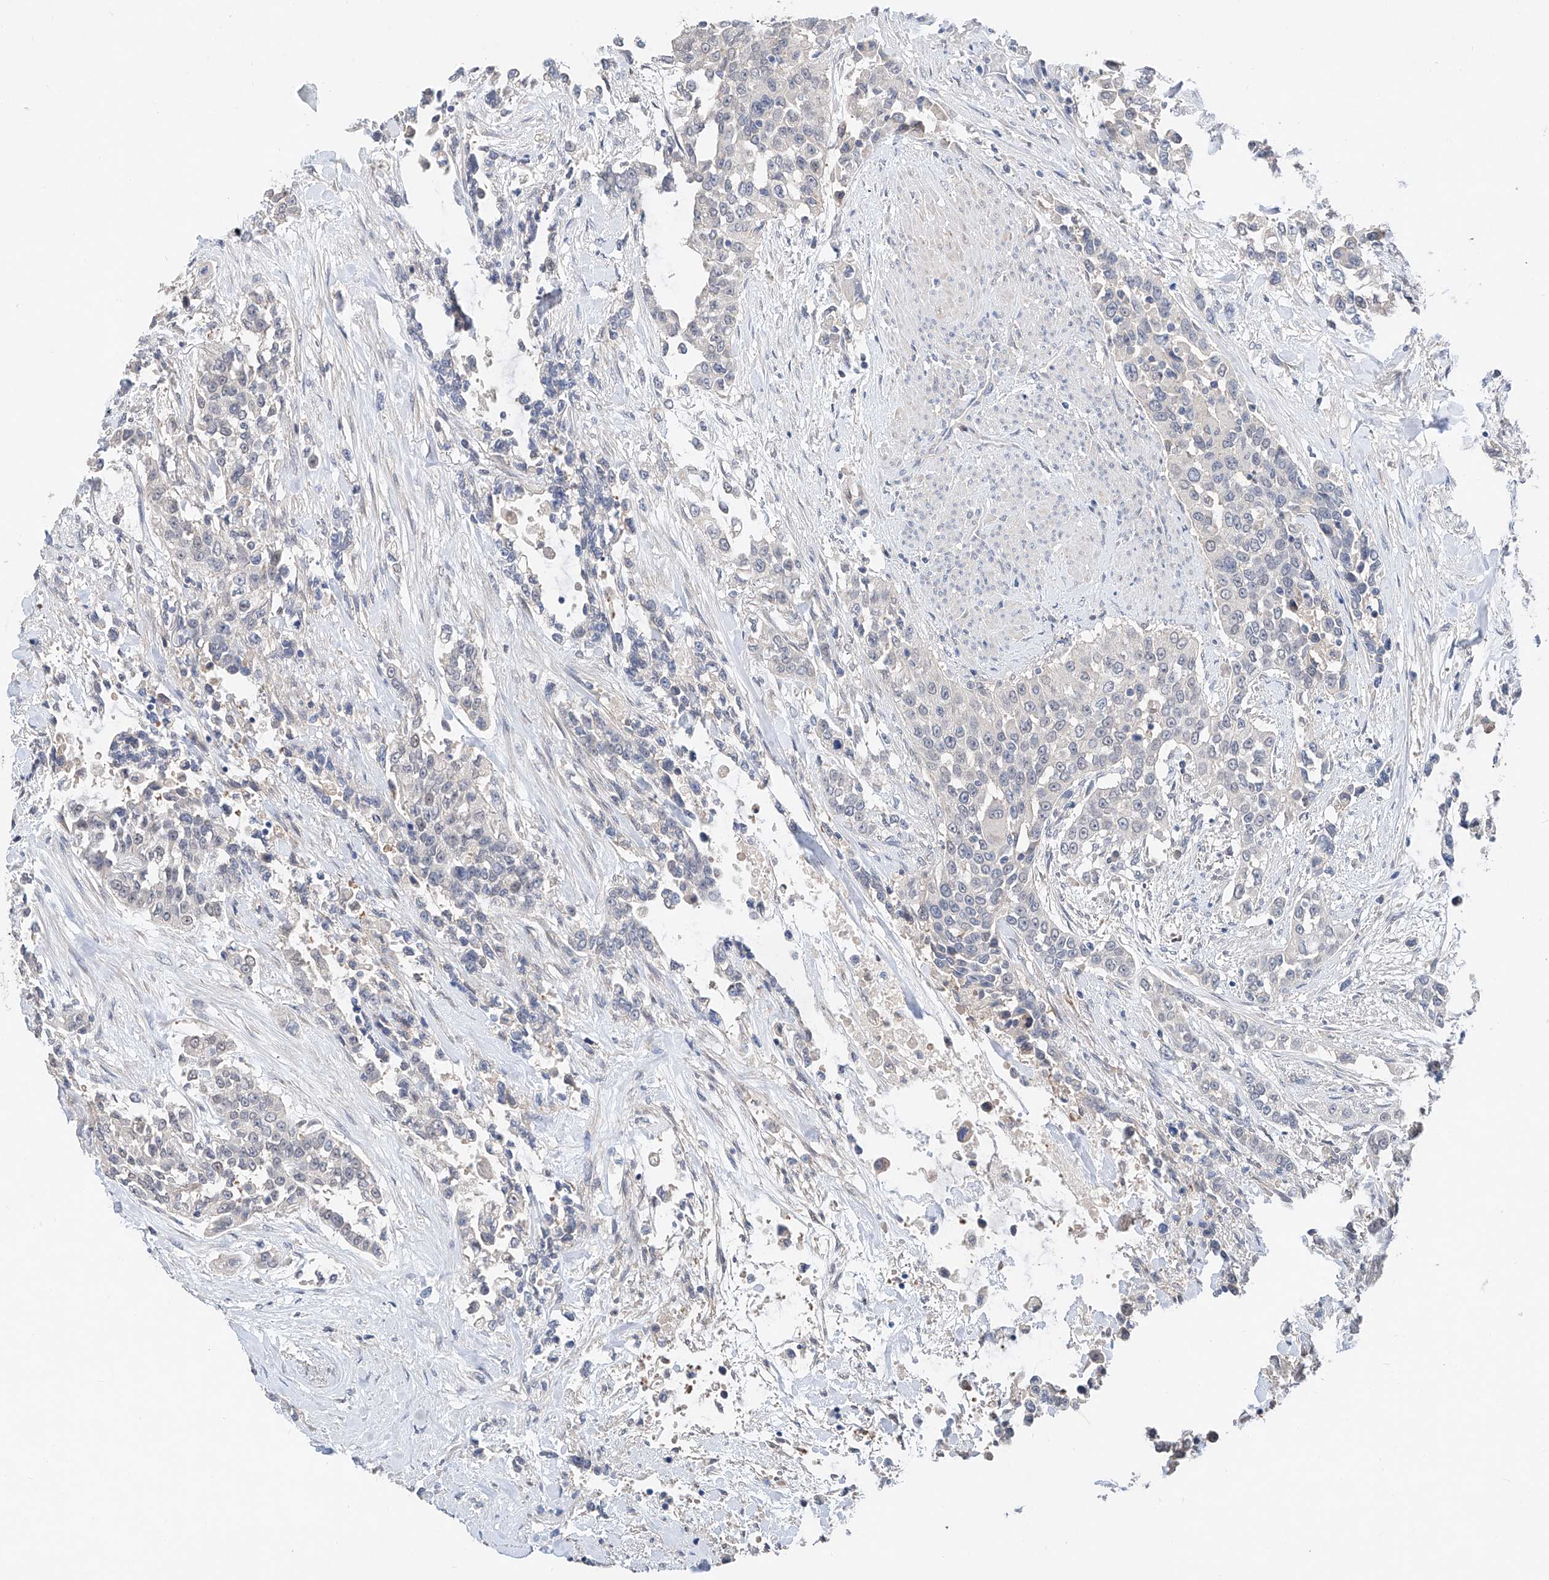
{"staining": {"intensity": "negative", "quantity": "none", "location": "none"}, "tissue": "urothelial cancer", "cell_type": "Tumor cells", "image_type": "cancer", "snomed": [{"axis": "morphology", "description": "Urothelial carcinoma, High grade"}, {"axis": "topography", "description": "Urinary bladder"}], "caption": "A histopathology image of human urothelial cancer is negative for staining in tumor cells.", "gene": "FUCA2", "patient": {"sex": "female", "age": 80}}